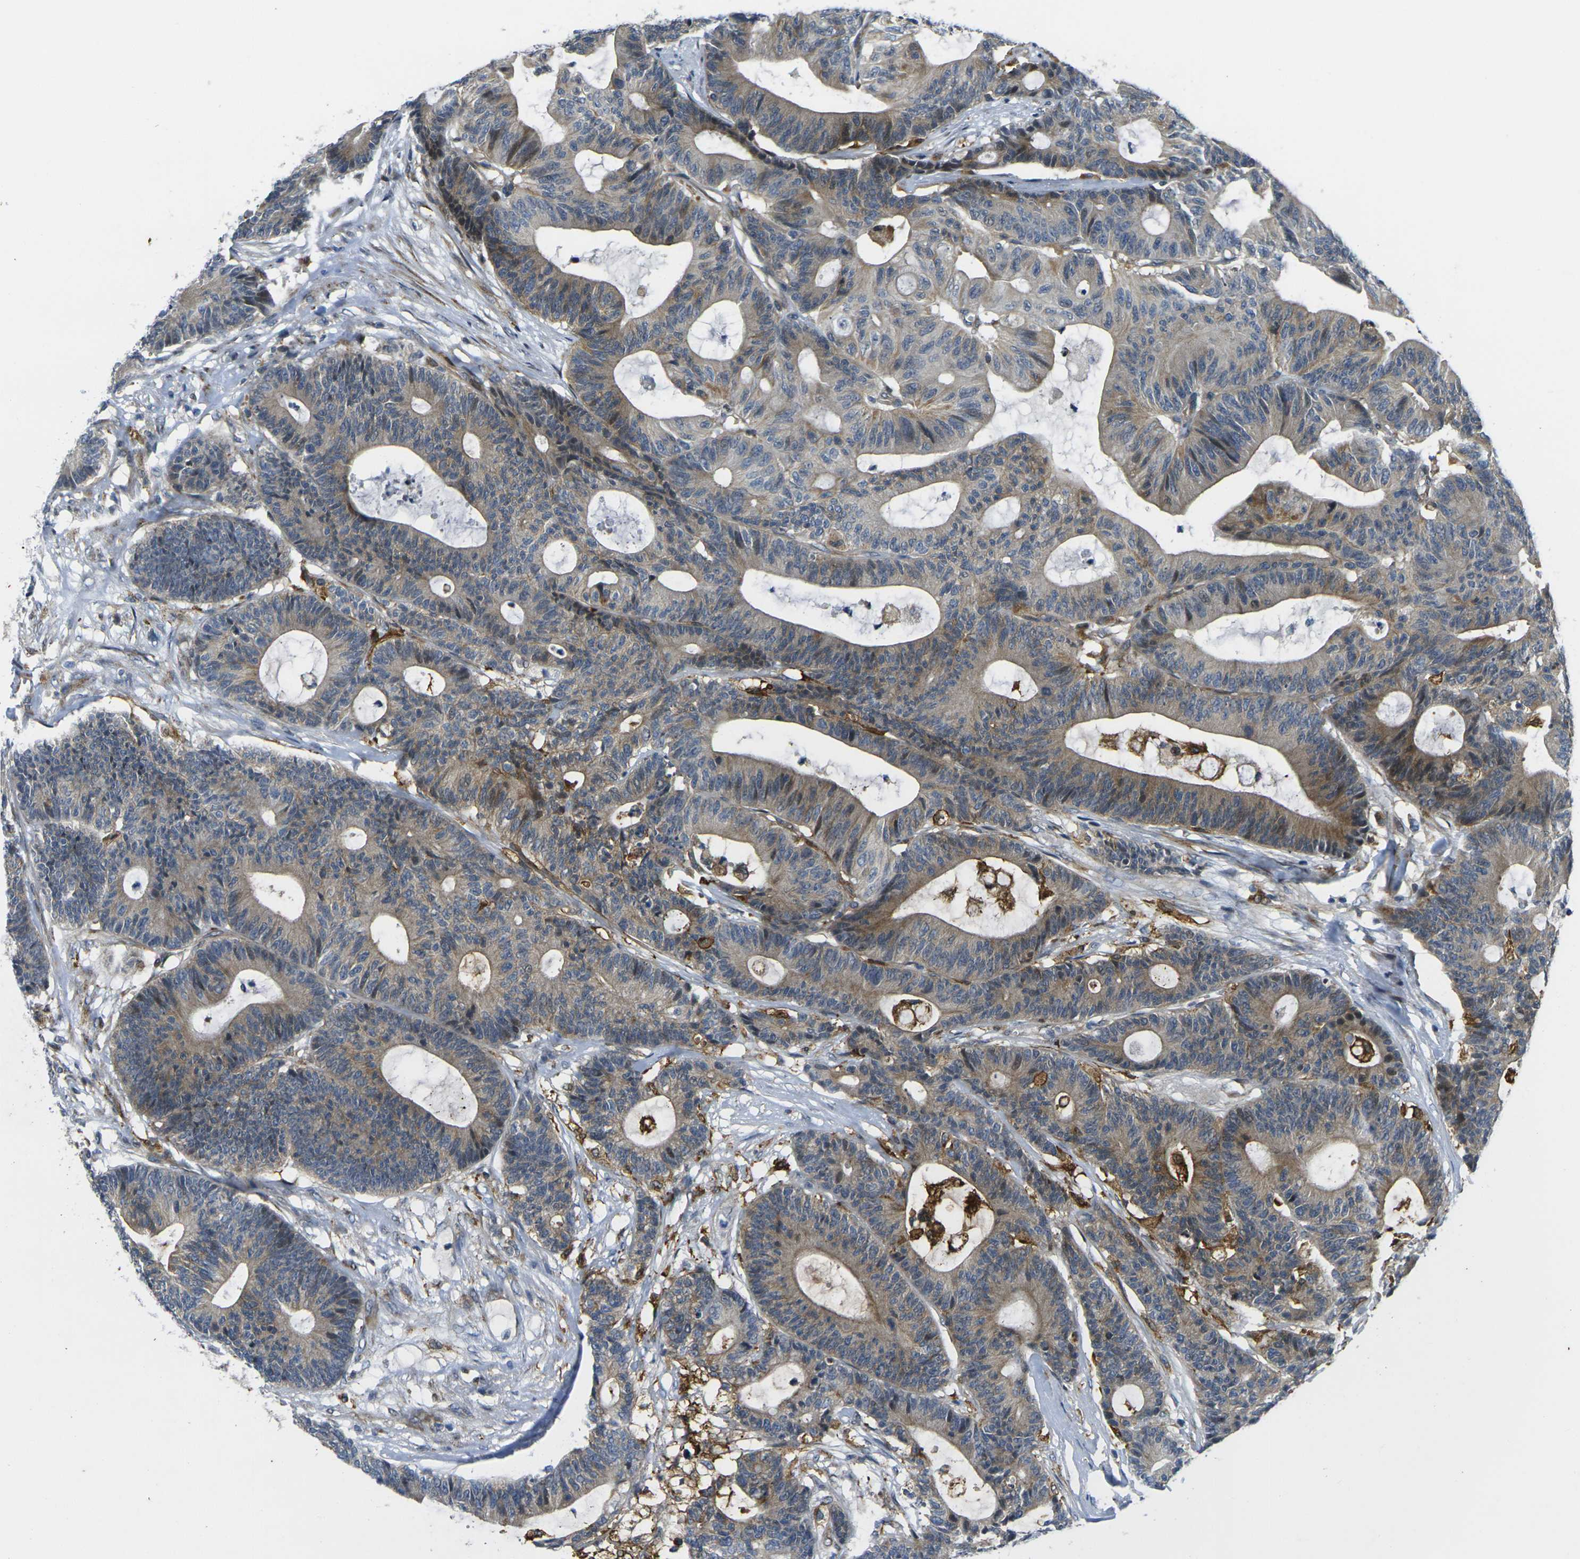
{"staining": {"intensity": "moderate", "quantity": ">75%", "location": "cytoplasmic/membranous"}, "tissue": "colorectal cancer", "cell_type": "Tumor cells", "image_type": "cancer", "snomed": [{"axis": "morphology", "description": "Adenocarcinoma, NOS"}, {"axis": "topography", "description": "Colon"}], "caption": "Moderate cytoplasmic/membranous protein expression is identified in approximately >75% of tumor cells in colorectal adenocarcinoma.", "gene": "ROBO2", "patient": {"sex": "female", "age": 84}}